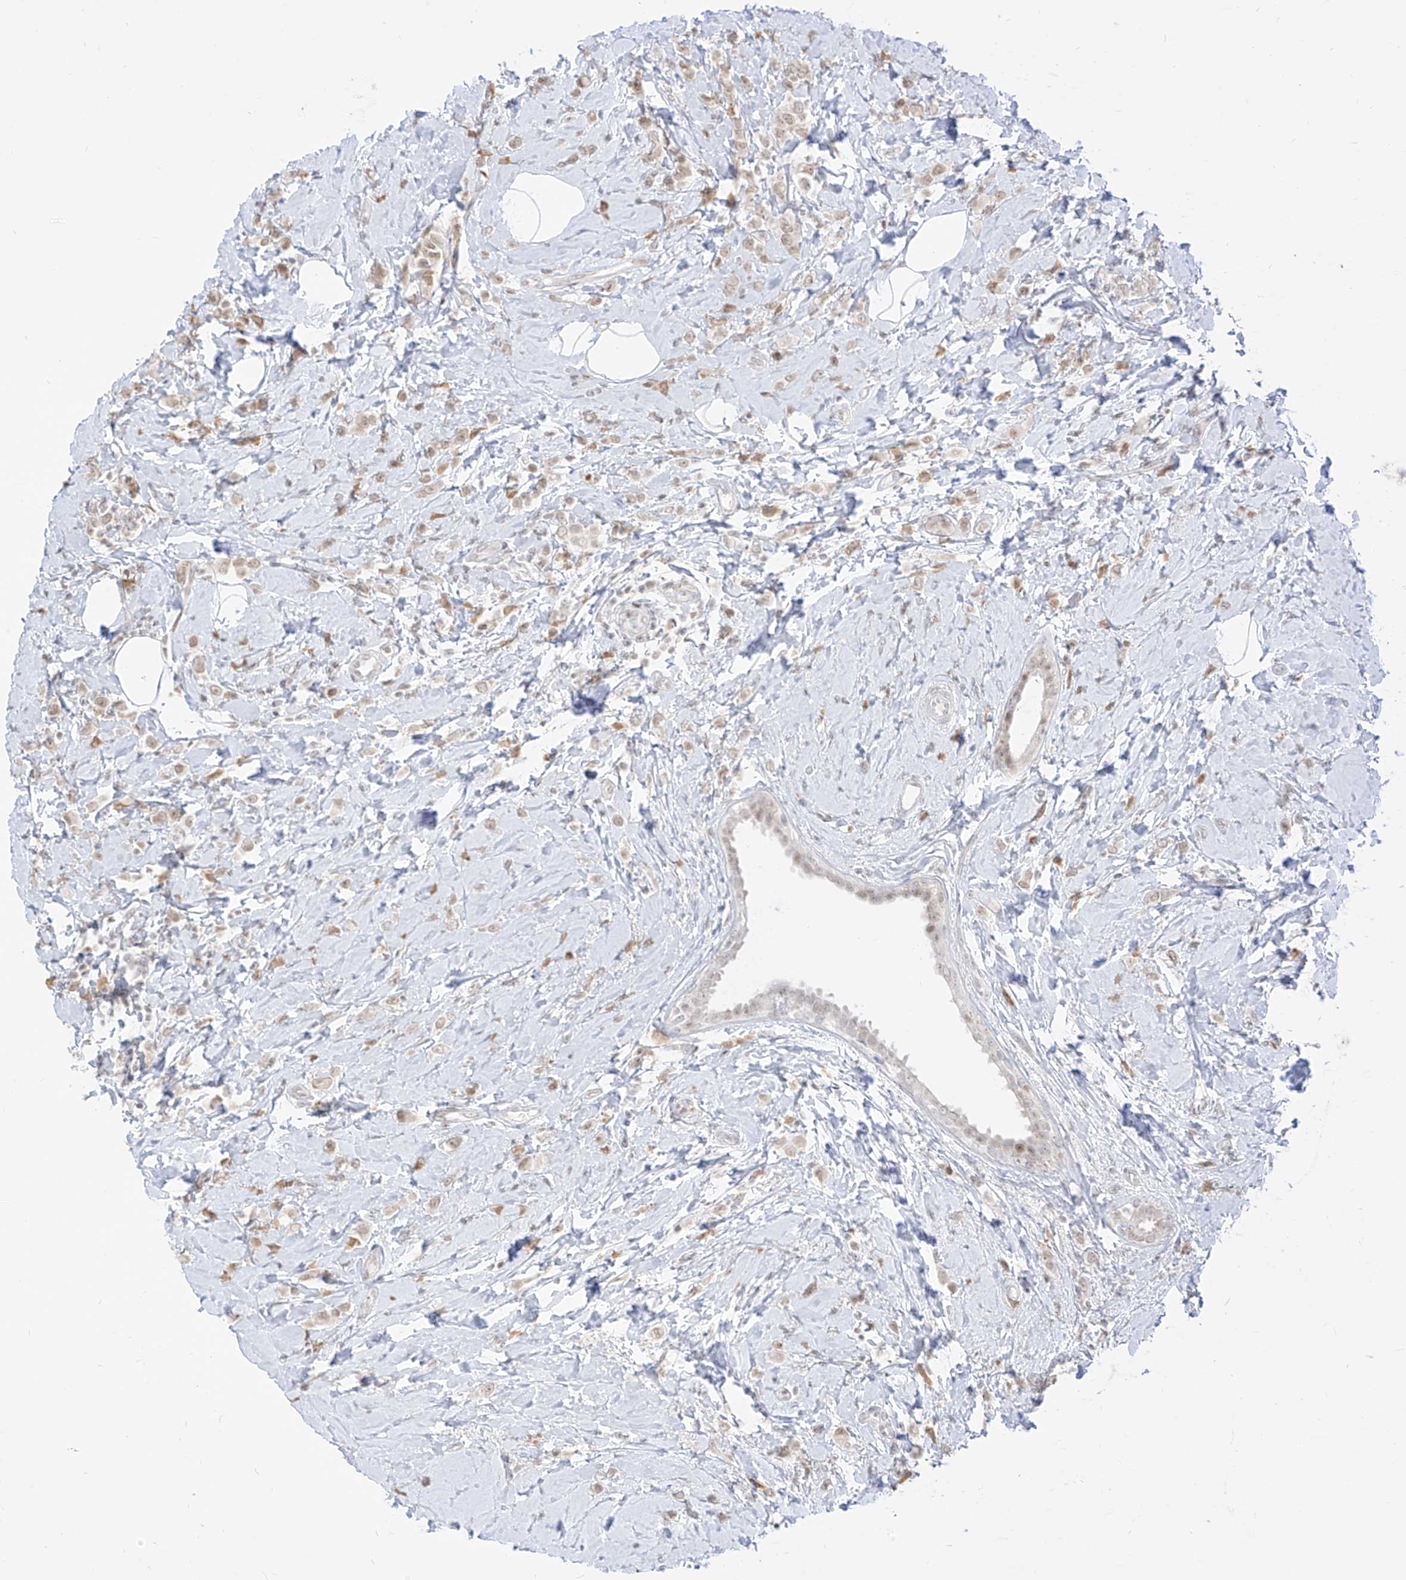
{"staining": {"intensity": "weak", "quantity": "<25%", "location": "nuclear"}, "tissue": "breast cancer", "cell_type": "Tumor cells", "image_type": "cancer", "snomed": [{"axis": "morphology", "description": "Lobular carcinoma"}, {"axis": "topography", "description": "Breast"}], "caption": "Image shows no significant protein staining in tumor cells of lobular carcinoma (breast).", "gene": "SUPT5H", "patient": {"sex": "female", "age": 47}}